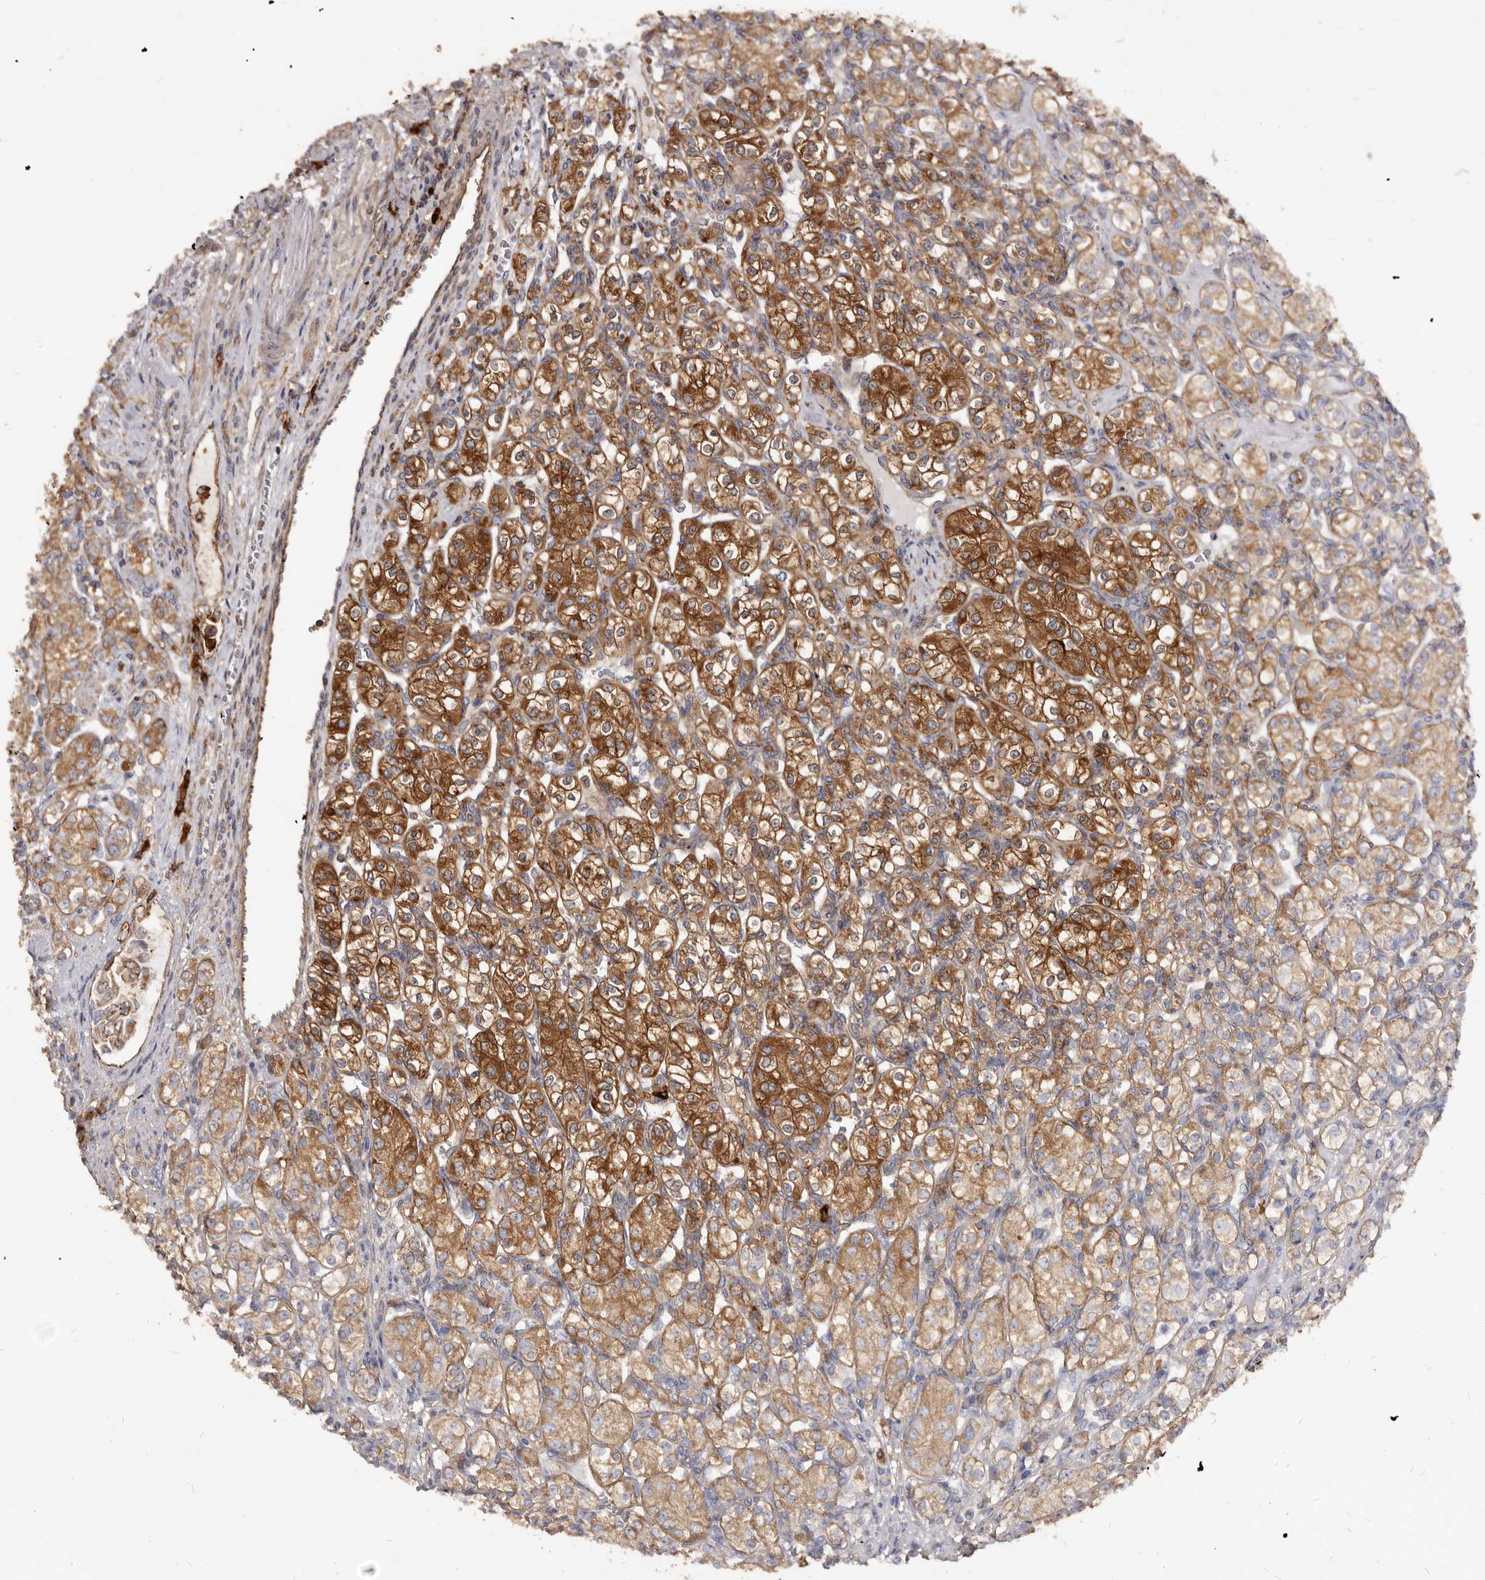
{"staining": {"intensity": "strong", "quantity": ">75%", "location": "cytoplasmic/membranous"}, "tissue": "renal cancer", "cell_type": "Tumor cells", "image_type": "cancer", "snomed": [{"axis": "morphology", "description": "Adenocarcinoma, NOS"}, {"axis": "topography", "description": "Kidney"}], "caption": "The image demonstrates immunohistochemical staining of renal cancer. There is strong cytoplasmic/membranous staining is present in about >75% of tumor cells.", "gene": "TPD52", "patient": {"sex": "male", "age": 77}}